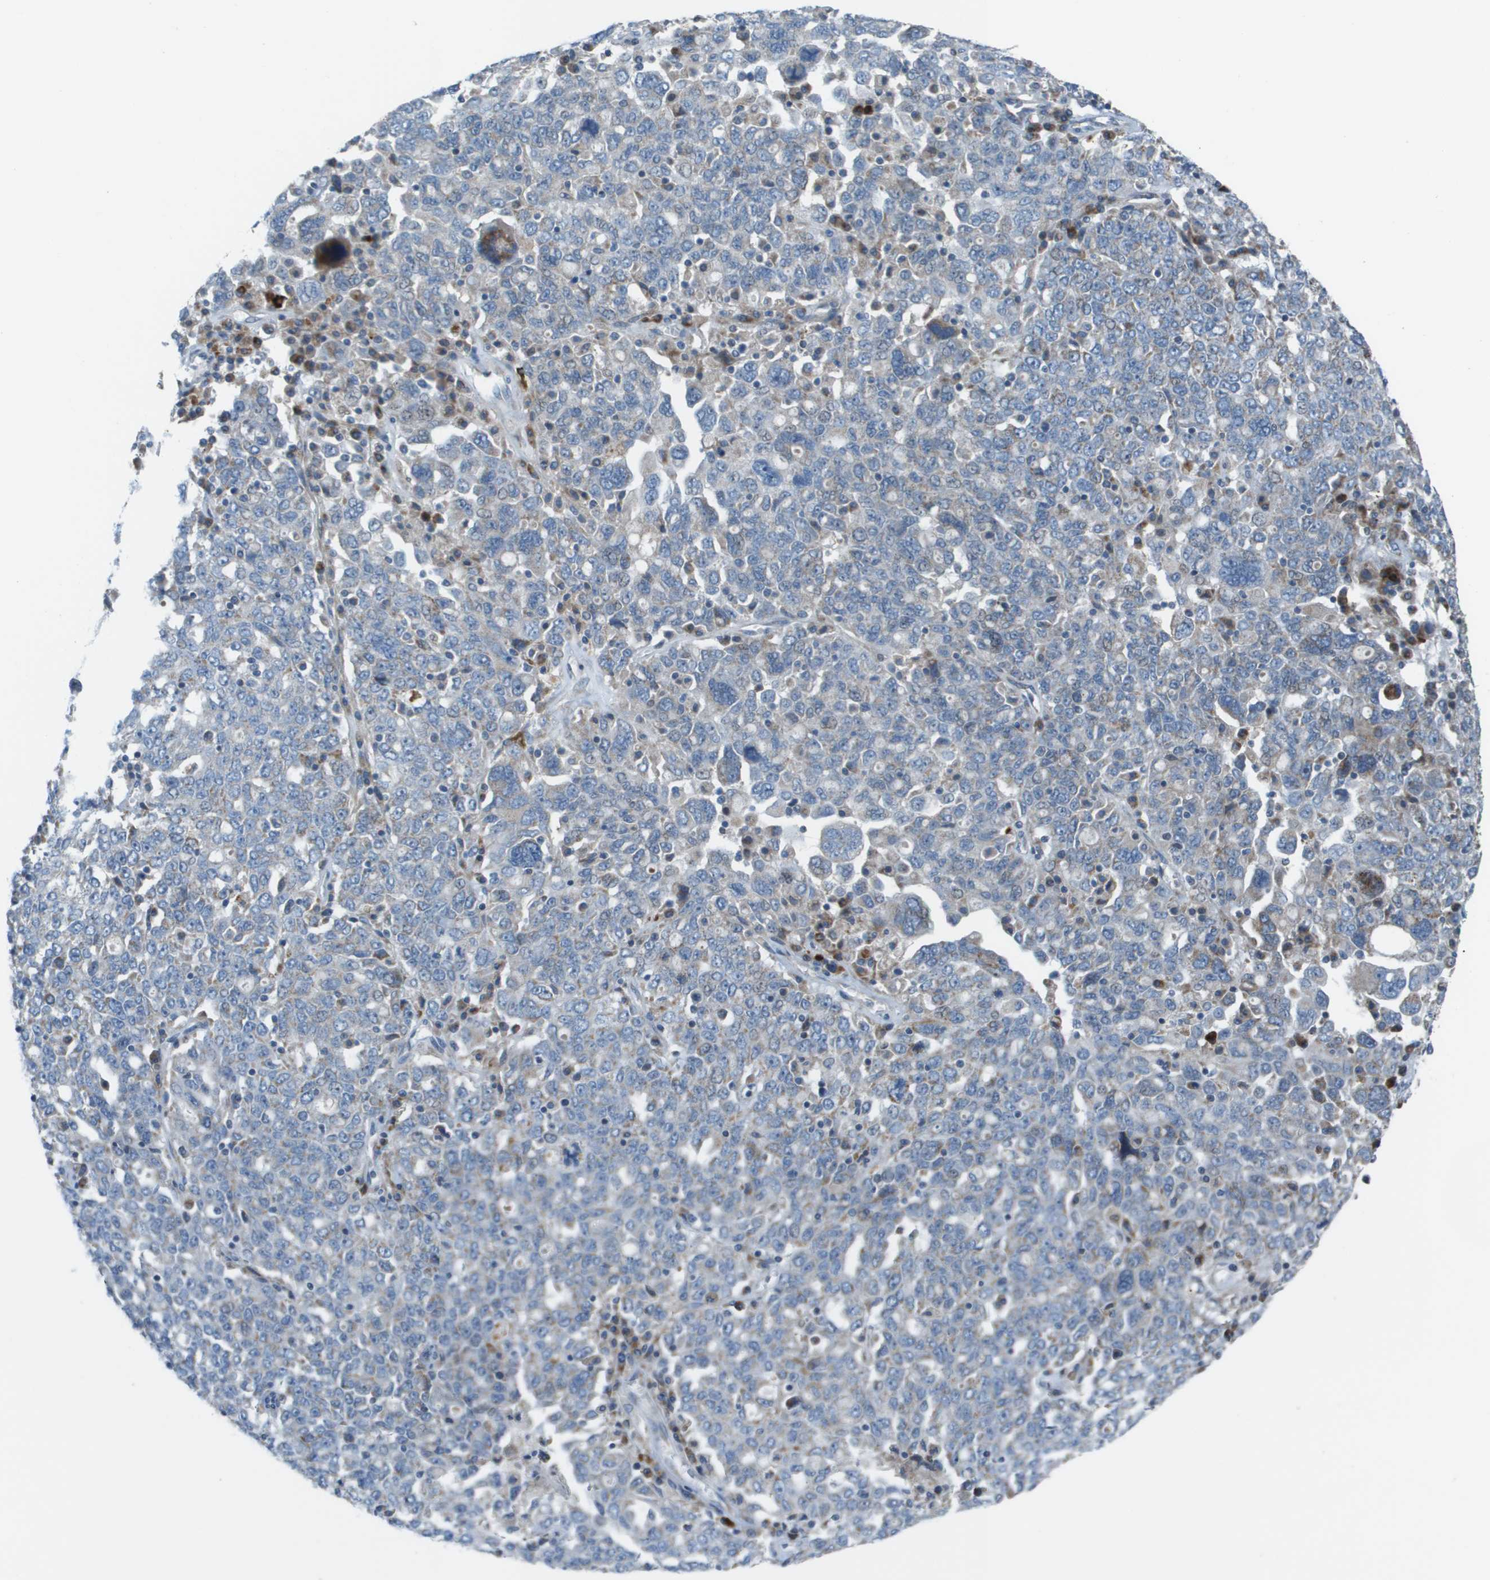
{"staining": {"intensity": "negative", "quantity": "none", "location": "none"}, "tissue": "ovarian cancer", "cell_type": "Tumor cells", "image_type": "cancer", "snomed": [{"axis": "morphology", "description": "Carcinoma, endometroid"}, {"axis": "topography", "description": "Ovary"}], "caption": "This is a histopathology image of IHC staining of ovarian cancer (endometroid carcinoma), which shows no positivity in tumor cells.", "gene": "GALNT6", "patient": {"sex": "female", "age": 62}}